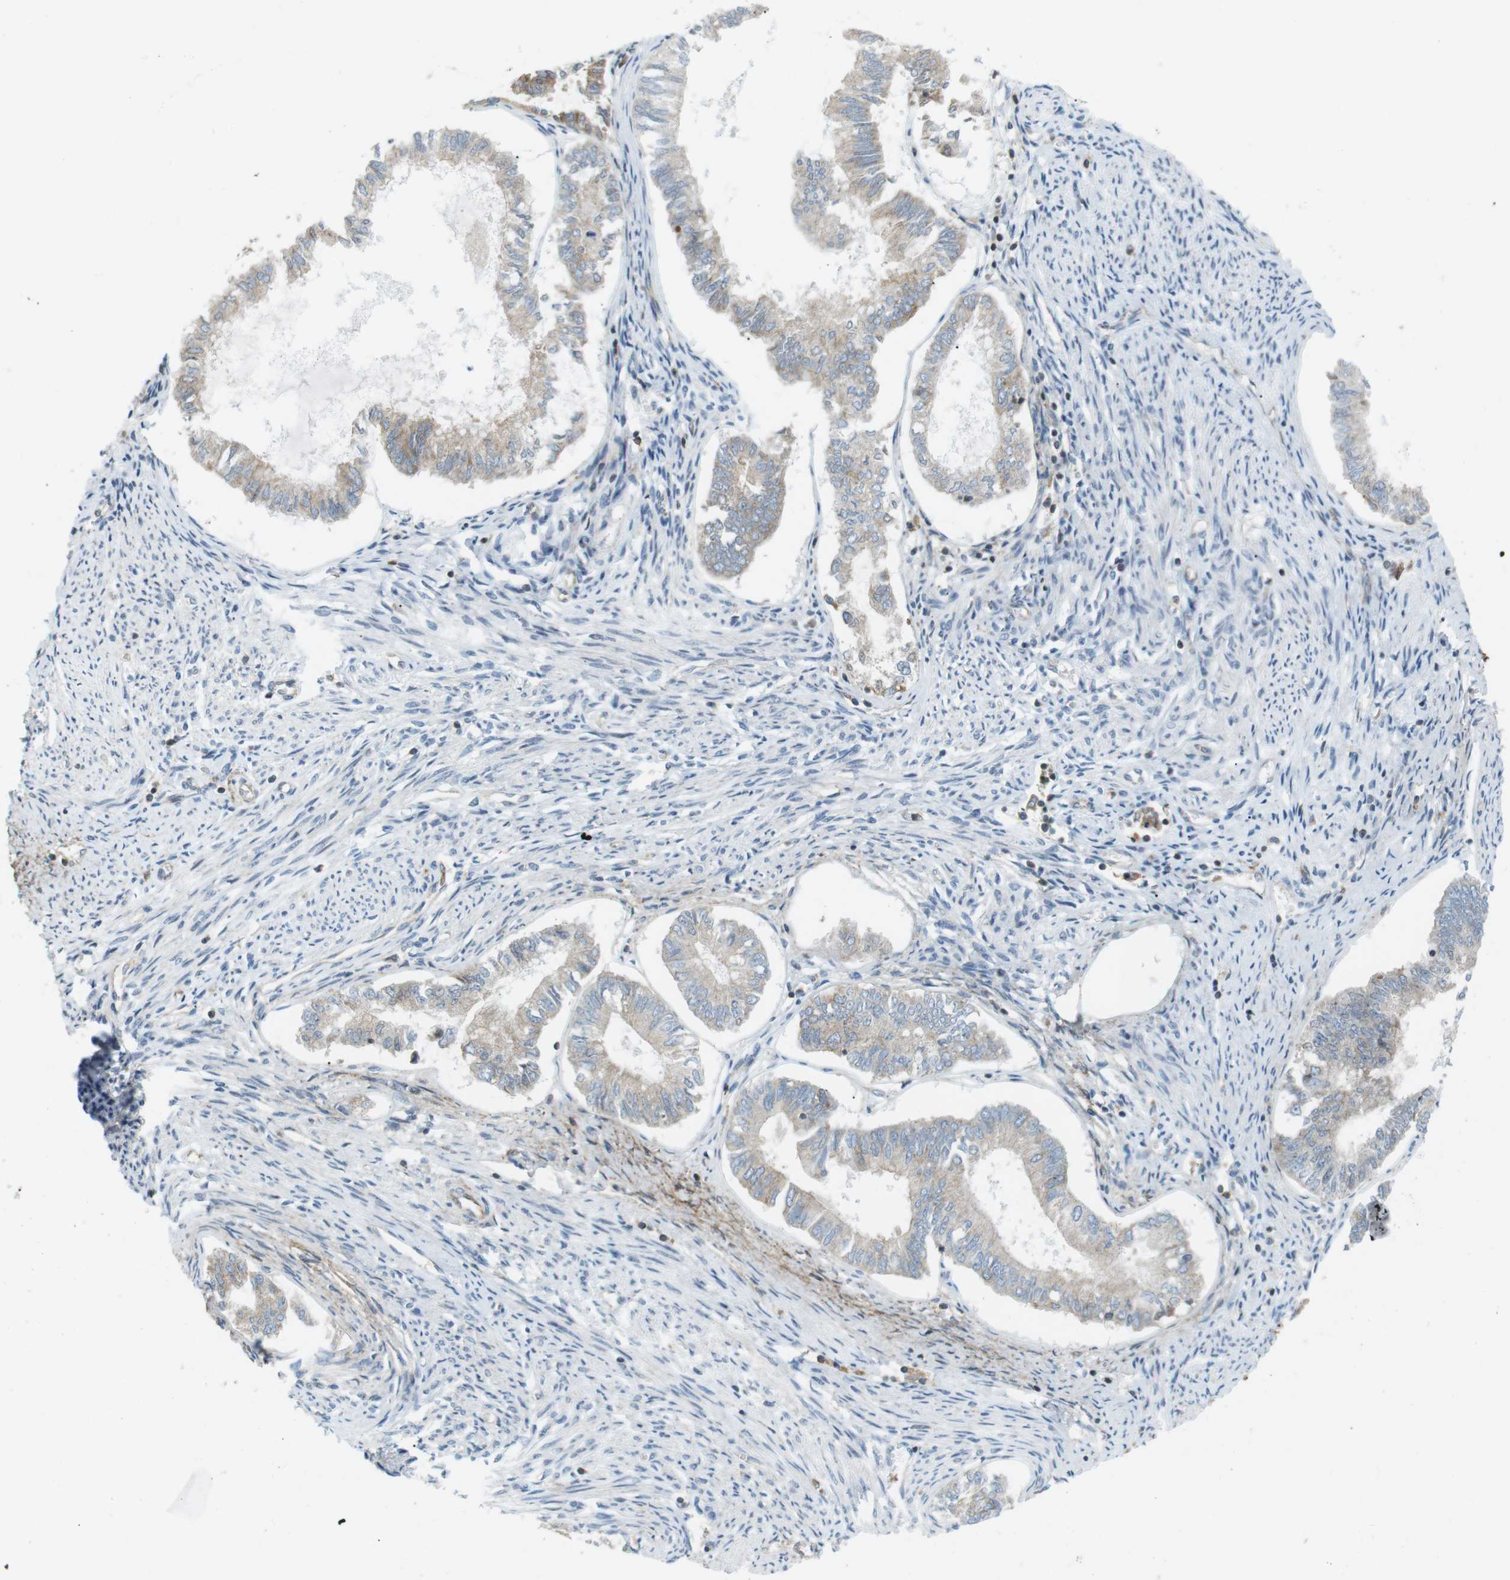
{"staining": {"intensity": "negative", "quantity": "none", "location": "none"}, "tissue": "endometrial cancer", "cell_type": "Tumor cells", "image_type": "cancer", "snomed": [{"axis": "morphology", "description": "Adenocarcinoma, NOS"}, {"axis": "topography", "description": "Endometrium"}], "caption": "Protein analysis of endometrial adenocarcinoma shows no significant expression in tumor cells.", "gene": "FLII", "patient": {"sex": "female", "age": 86}}